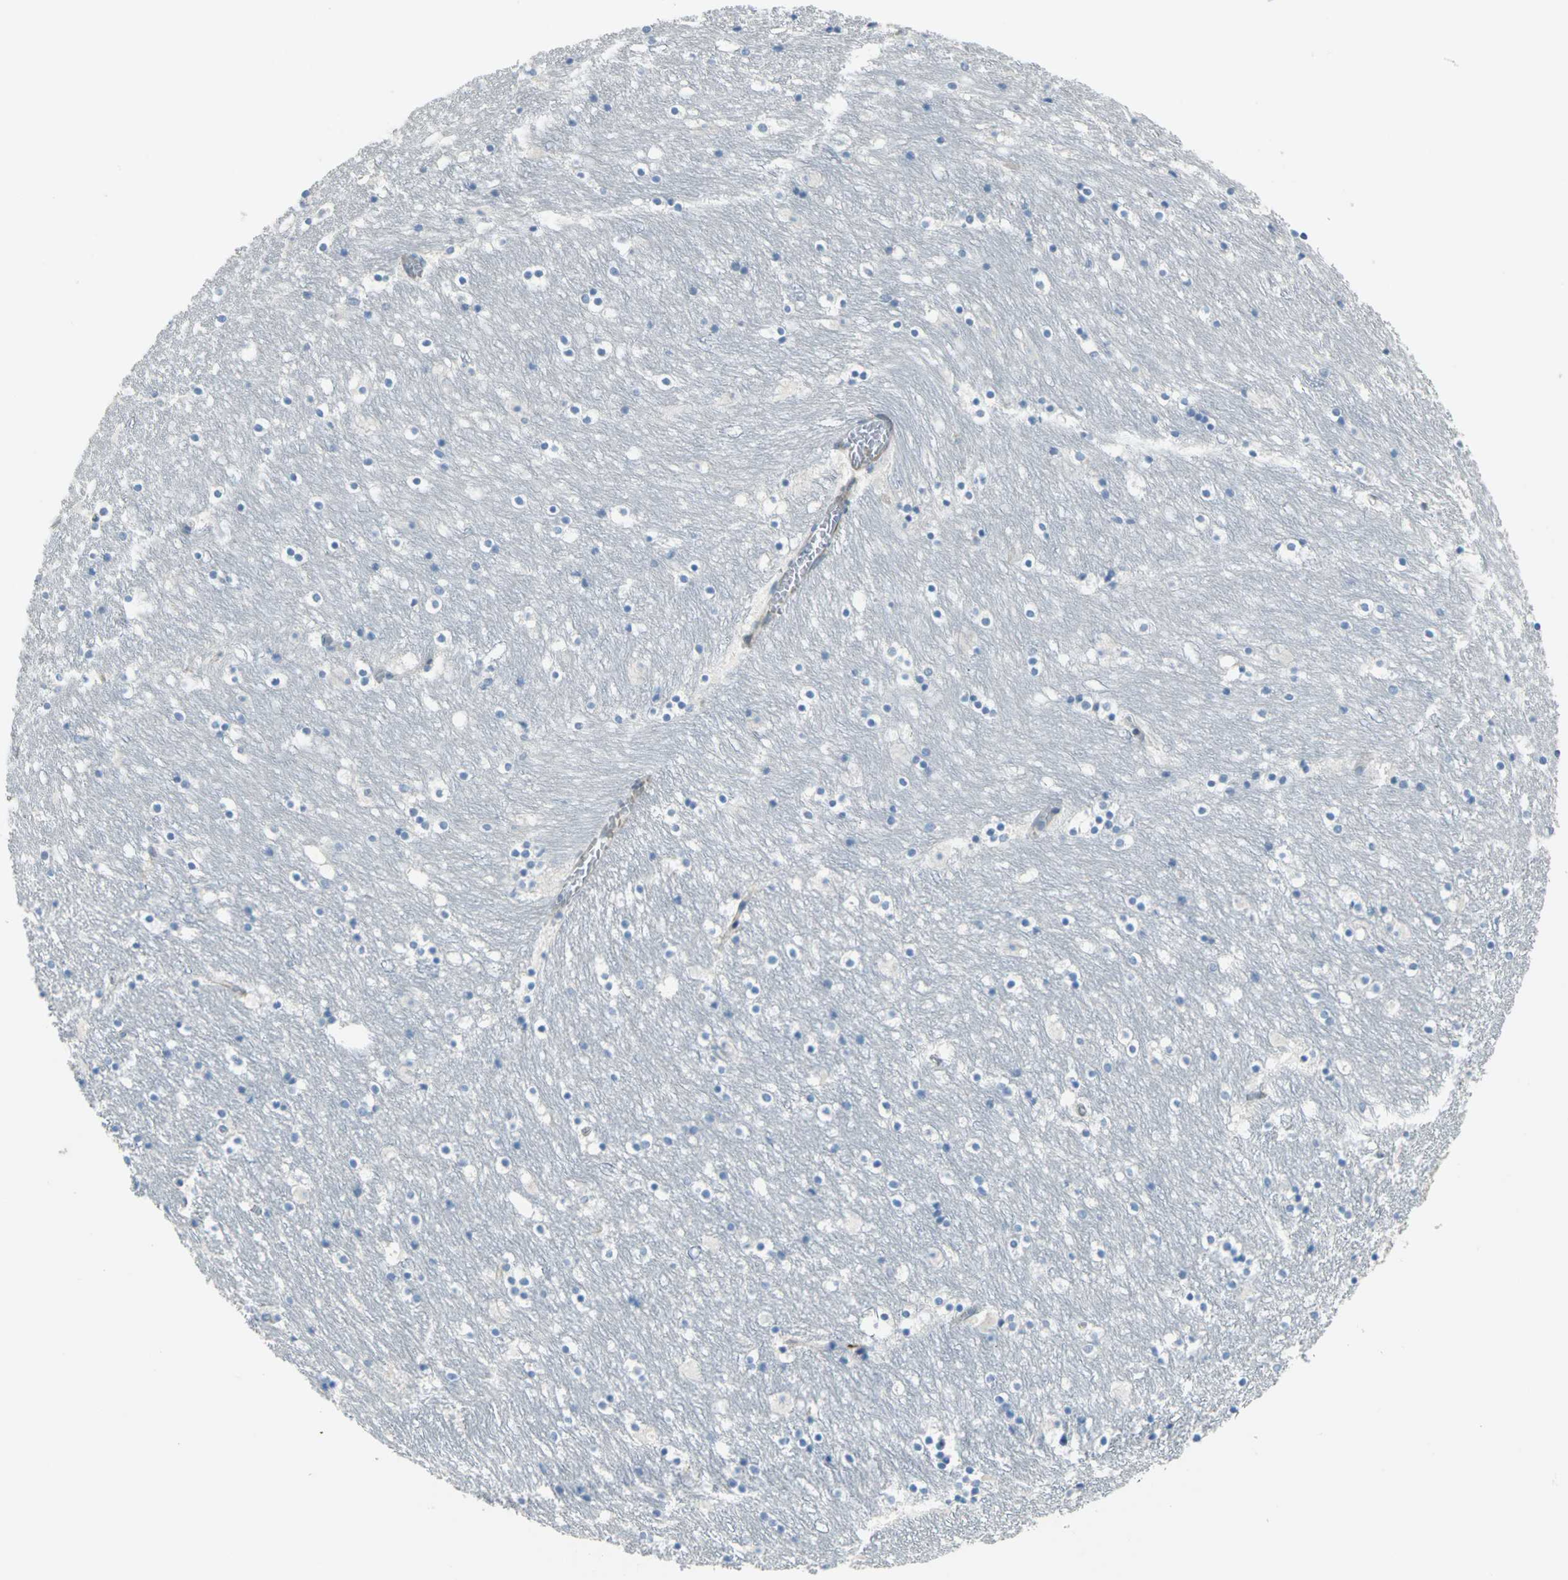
{"staining": {"intensity": "negative", "quantity": "none", "location": "none"}, "tissue": "caudate", "cell_type": "Glial cells", "image_type": "normal", "snomed": [{"axis": "morphology", "description": "Normal tissue, NOS"}, {"axis": "topography", "description": "Lateral ventricle wall"}], "caption": "The immunohistochemistry (IHC) micrograph has no significant staining in glial cells of caudate.", "gene": "ALOX15", "patient": {"sex": "male", "age": 45}}